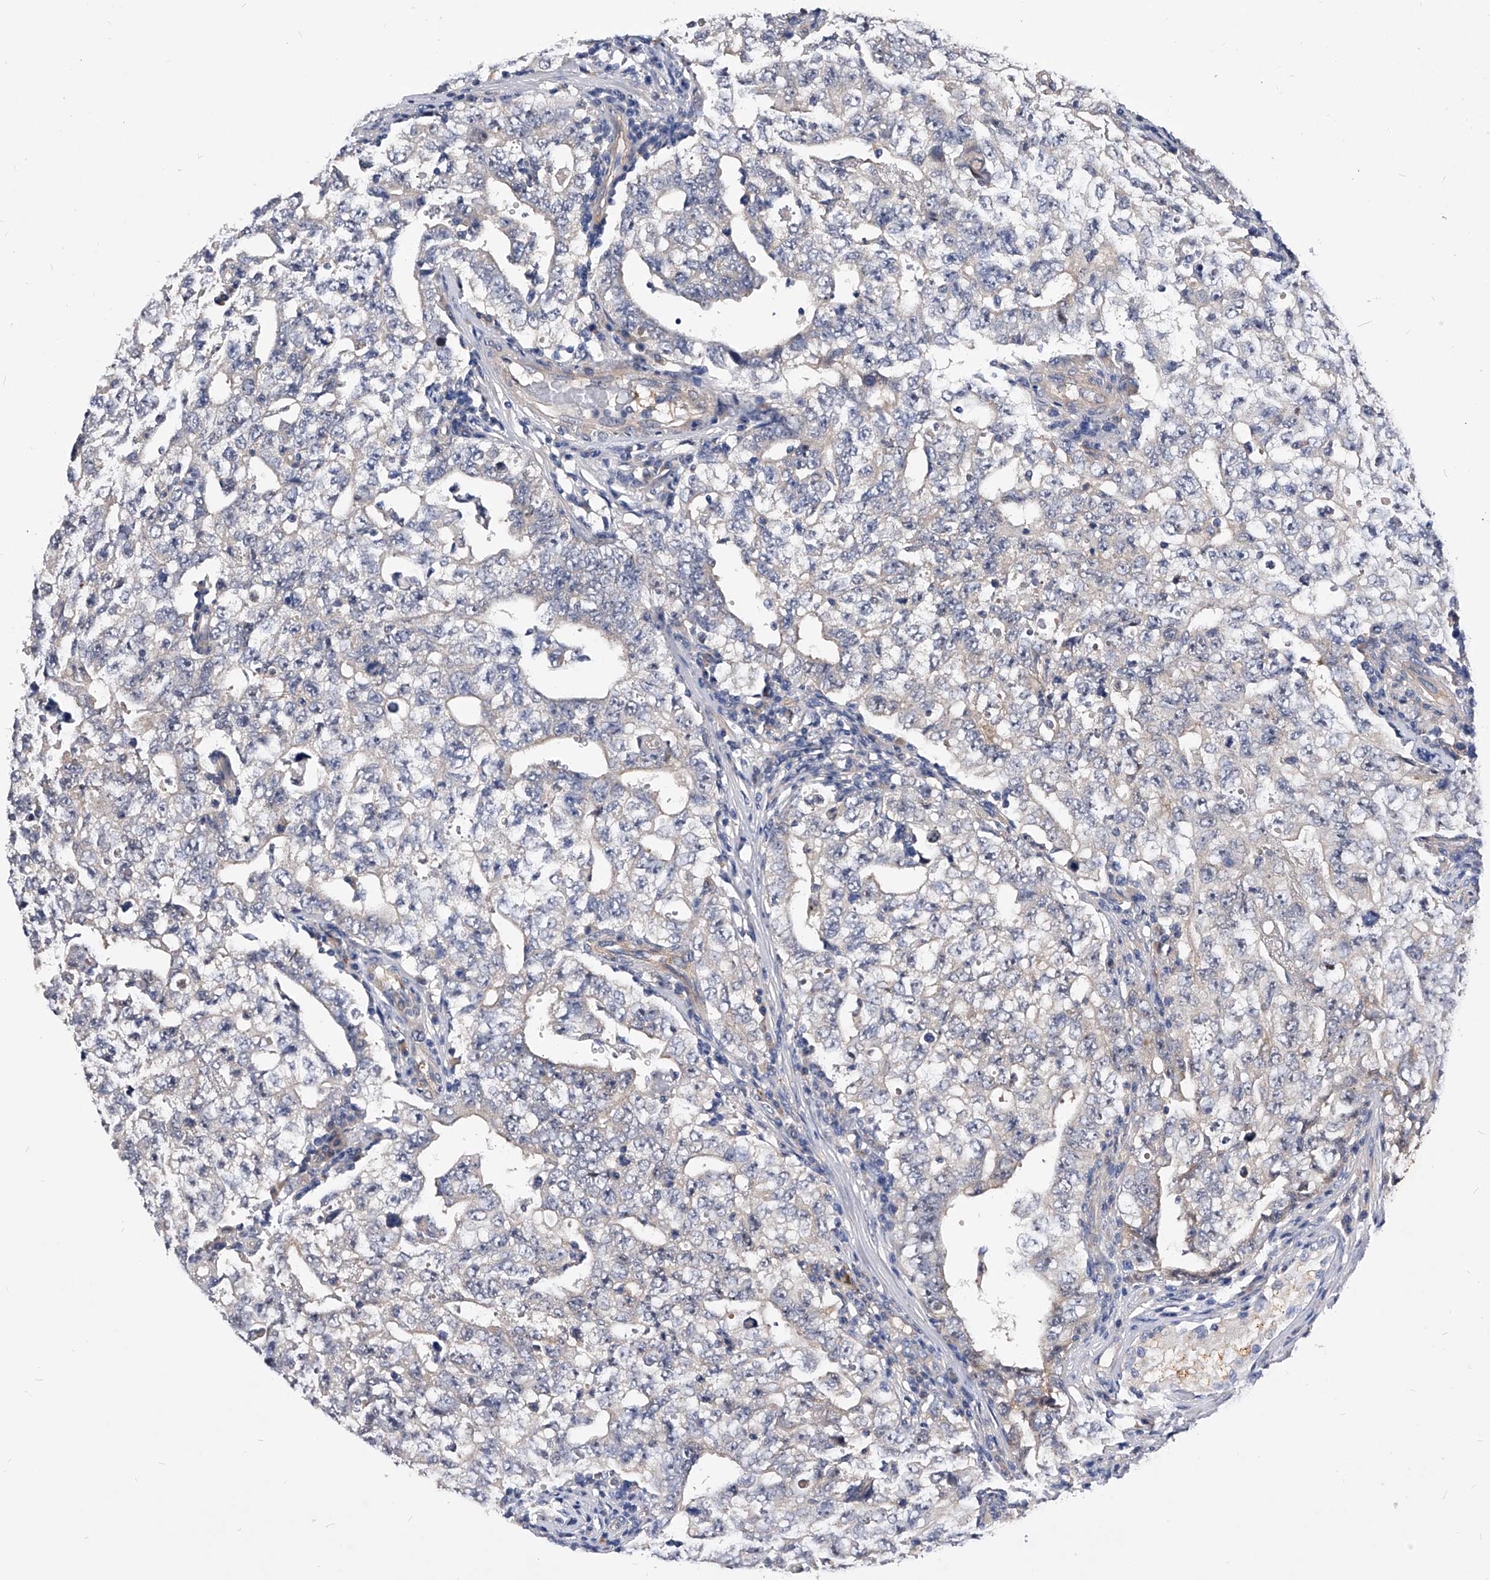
{"staining": {"intensity": "negative", "quantity": "none", "location": "none"}, "tissue": "testis cancer", "cell_type": "Tumor cells", "image_type": "cancer", "snomed": [{"axis": "morphology", "description": "Carcinoma, Embryonal, NOS"}, {"axis": "topography", "description": "Testis"}], "caption": "Image shows no significant protein staining in tumor cells of testis cancer (embryonal carcinoma). The staining was performed using DAB (3,3'-diaminobenzidine) to visualize the protein expression in brown, while the nuclei were stained in blue with hematoxylin (Magnification: 20x).", "gene": "PPP5C", "patient": {"sex": "male", "age": 26}}